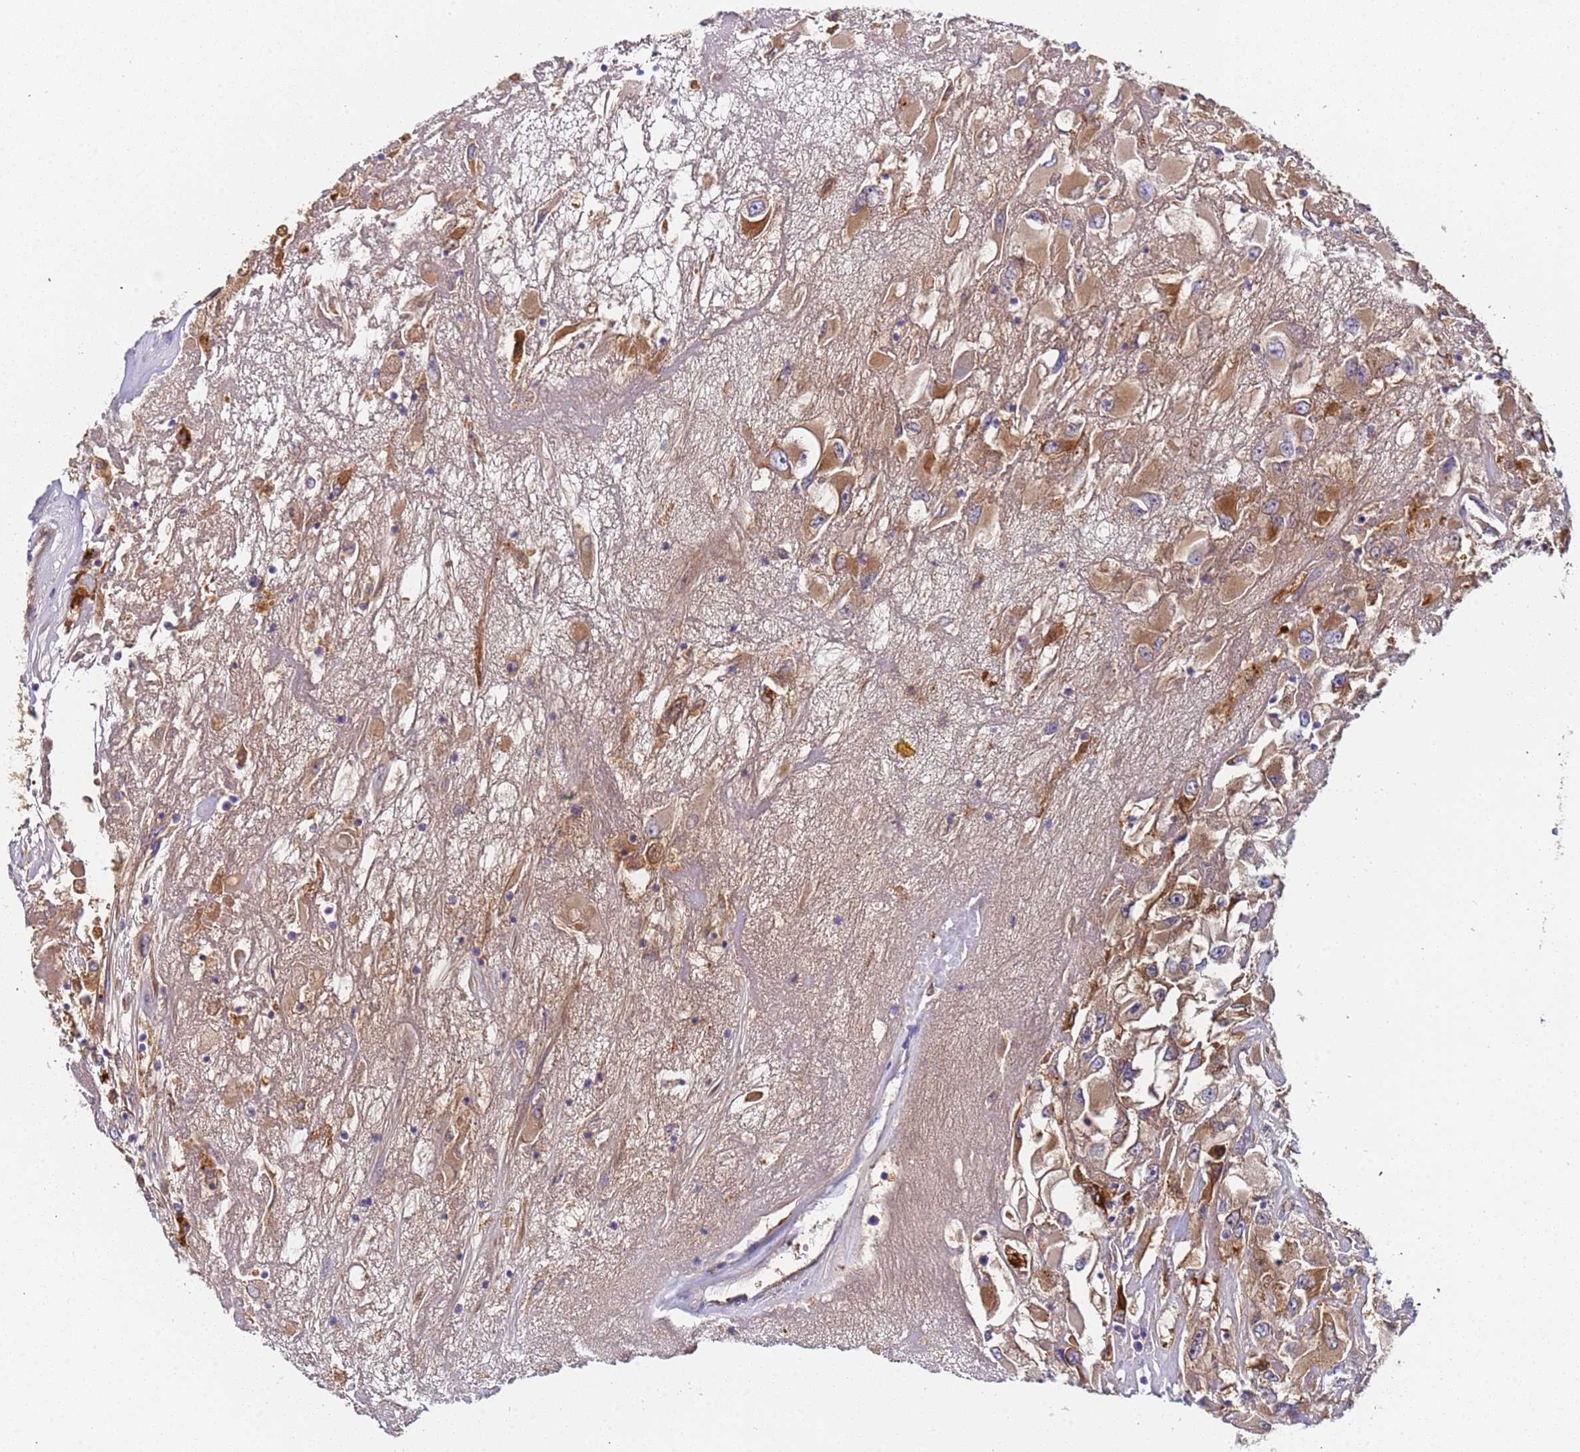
{"staining": {"intensity": "moderate", "quantity": ">75%", "location": "cytoplasmic/membranous"}, "tissue": "renal cancer", "cell_type": "Tumor cells", "image_type": "cancer", "snomed": [{"axis": "morphology", "description": "Adenocarcinoma, NOS"}, {"axis": "topography", "description": "Kidney"}], "caption": "Immunohistochemistry of human renal adenocarcinoma exhibits medium levels of moderate cytoplasmic/membranous positivity in approximately >75% of tumor cells.", "gene": "PAQR7", "patient": {"sex": "female", "age": 52}}